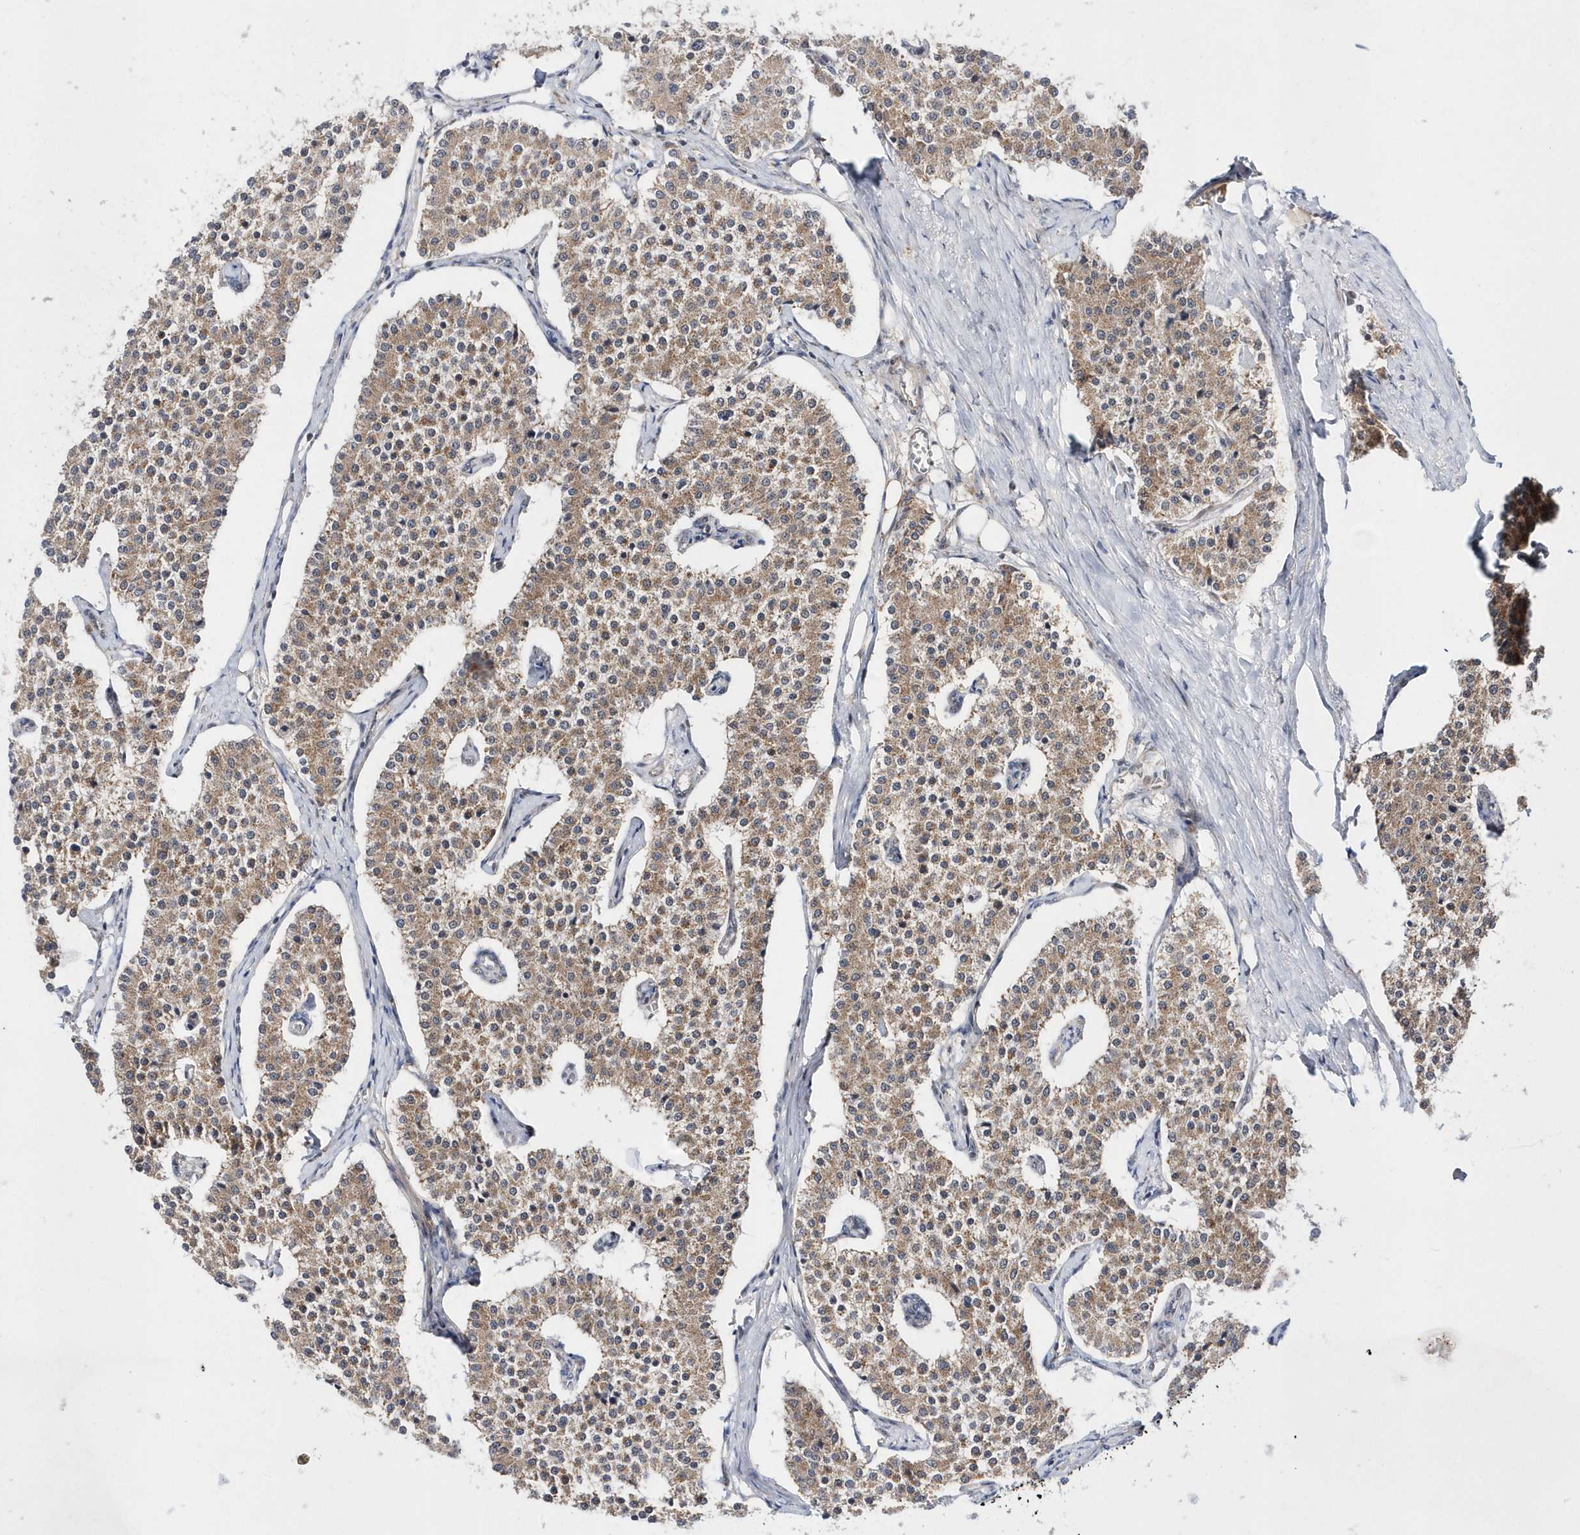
{"staining": {"intensity": "moderate", "quantity": ">75%", "location": "cytoplasmic/membranous"}, "tissue": "carcinoid", "cell_type": "Tumor cells", "image_type": "cancer", "snomed": [{"axis": "morphology", "description": "Carcinoid, malignant, NOS"}, {"axis": "topography", "description": "Colon"}], "caption": "A histopathology image of malignant carcinoid stained for a protein shows moderate cytoplasmic/membranous brown staining in tumor cells.", "gene": "DALRD3", "patient": {"sex": "female", "age": 52}}